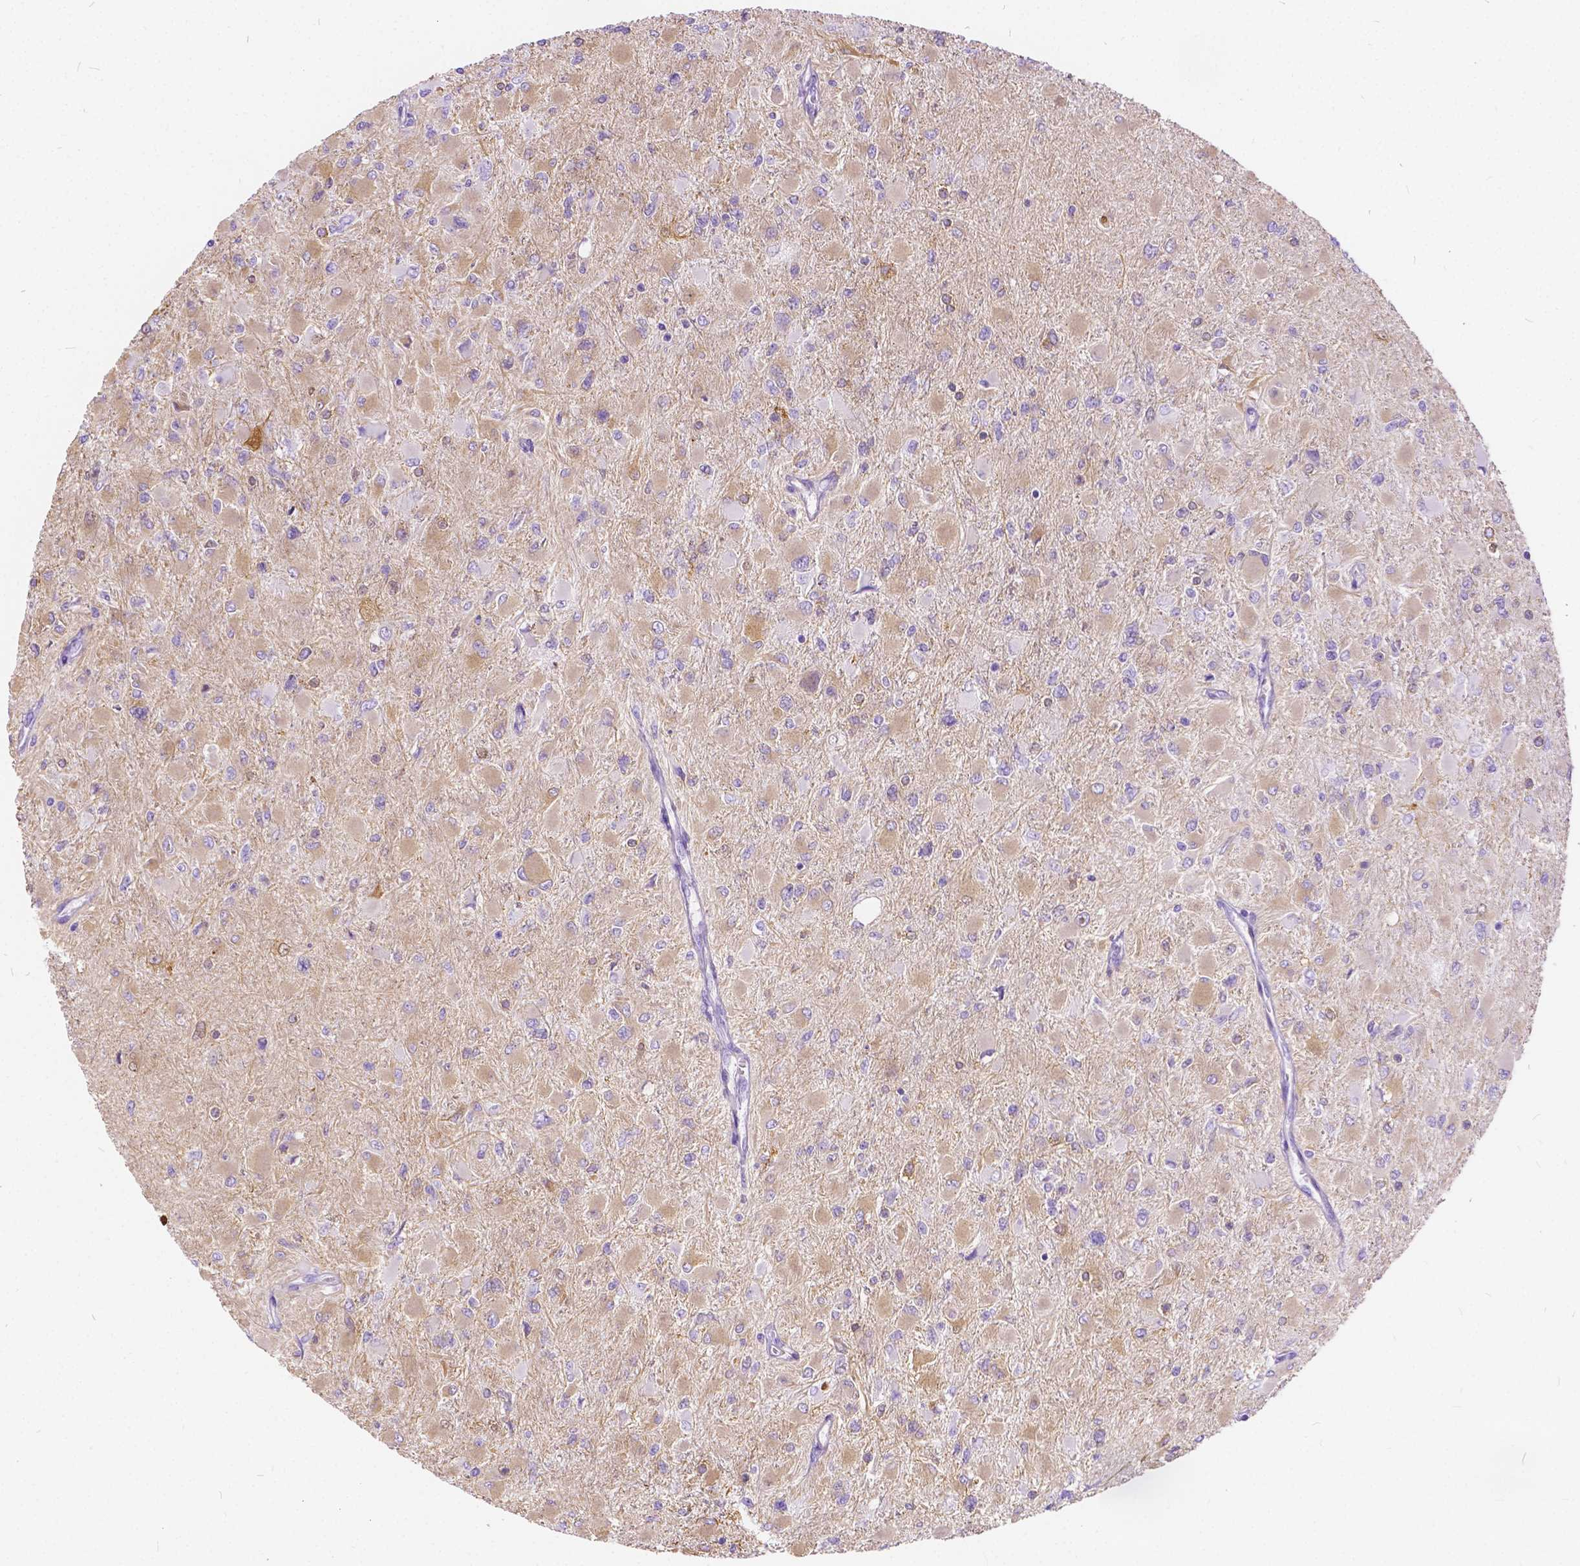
{"staining": {"intensity": "weak", "quantity": "<25%", "location": "cytoplasmic/membranous"}, "tissue": "glioma", "cell_type": "Tumor cells", "image_type": "cancer", "snomed": [{"axis": "morphology", "description": "Glioma, malignant, High grade"}, {"axis": "topography", "description": "Cerebral cortex"}], "caption": "A photomicrograph of glioma stained for a protein shows no brown staining in tumor cells. The staining is performed using DAB (3,3'-diaminobenzidine) brown chromogen with nuclei counter-stained in using hematoxylin.", "gene": "CHRM1", "patient": {"sex": "female", "age": 36}}